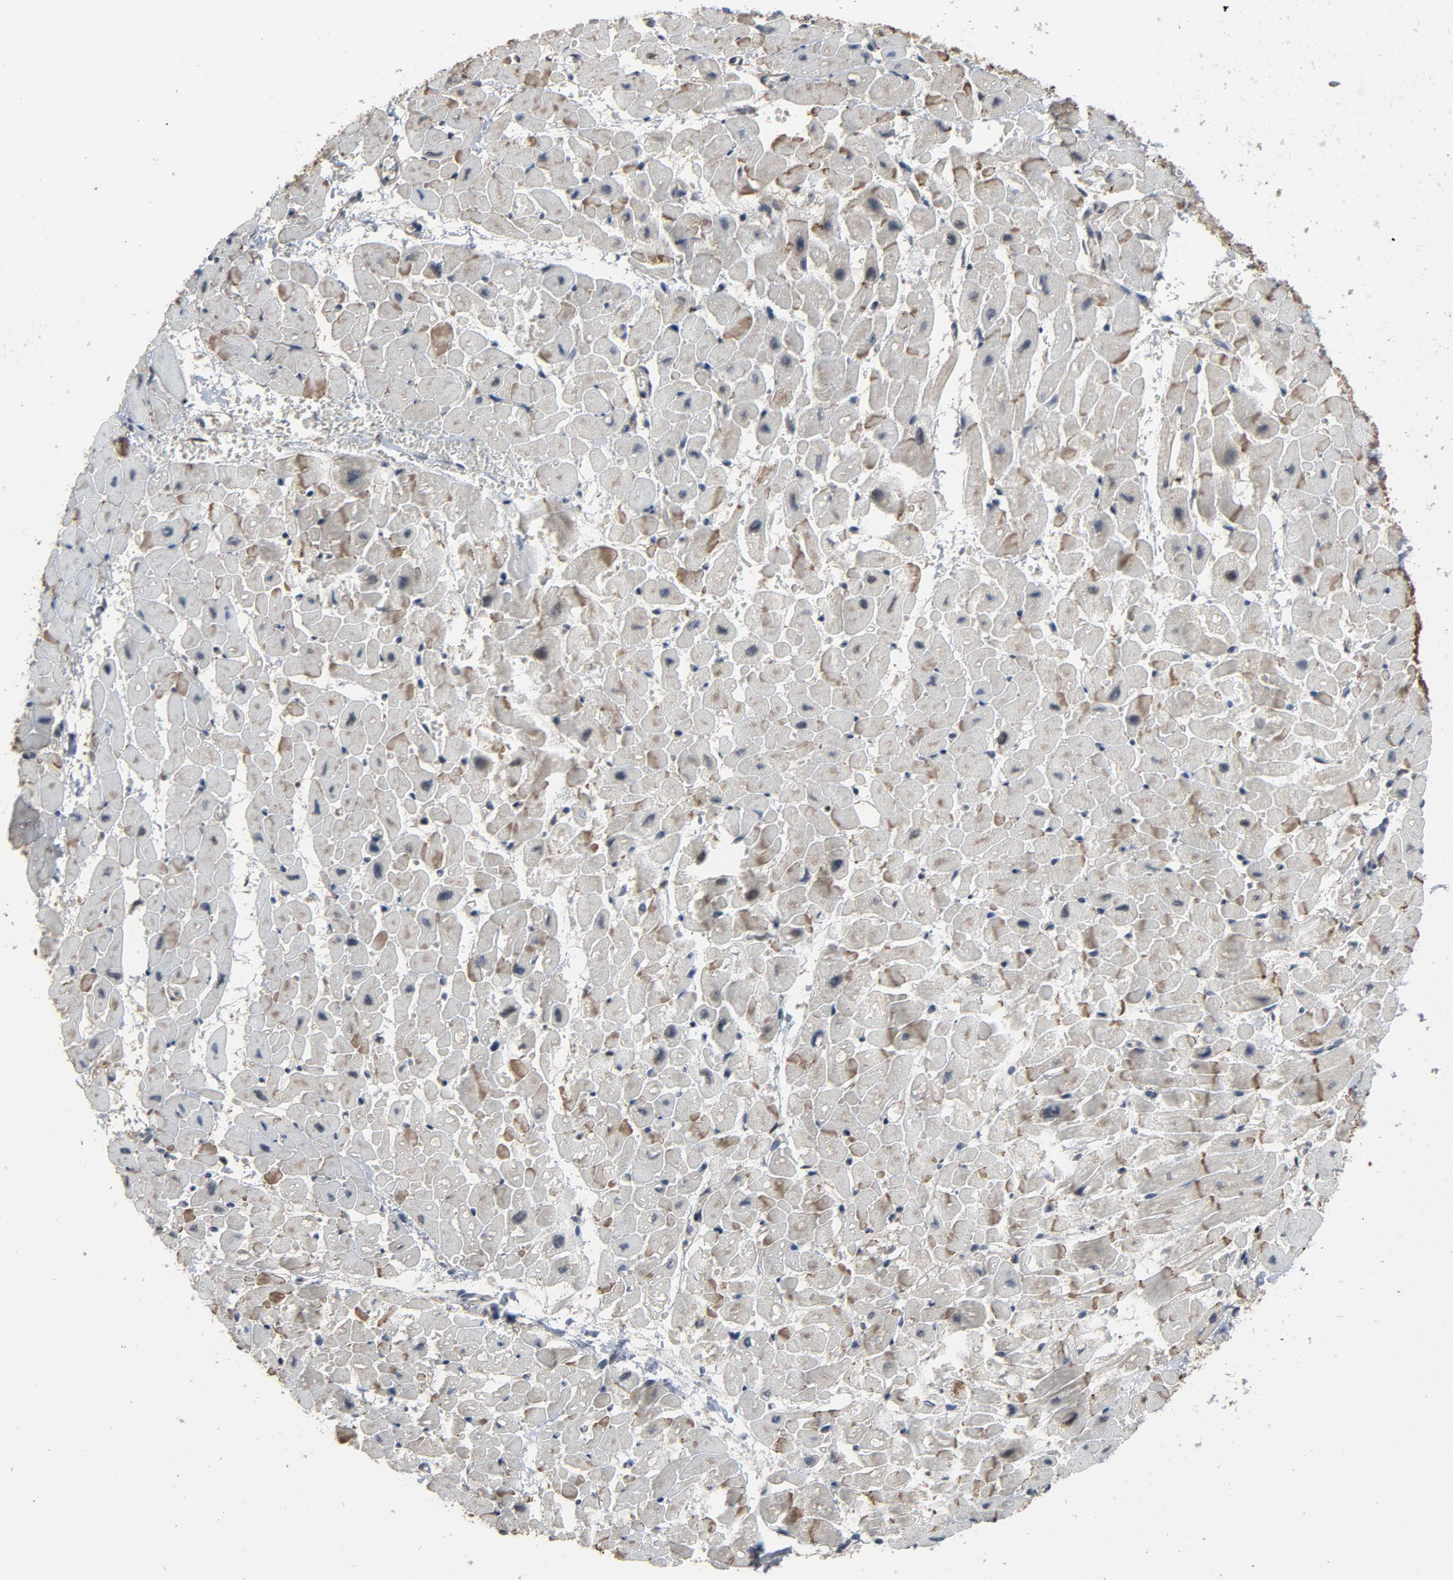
{"staining": {"intensity": "negative", "quantity": "none", "location": "none"}, "tissue": "heart muscle", "cell_type": "Cardiomyocytes", "image_type": "normal", "snomed": [{"axis": "morphology", "description": "Normal tissue, NOS"}, {"axis": "topography", "description": "Heart"}], "caption": "Photomicrograph shows no protein expression in cardiomyocytes of benign heart muscle.", "gene": "PDZD4", "patient": {"sex": "male", "age": 45}}